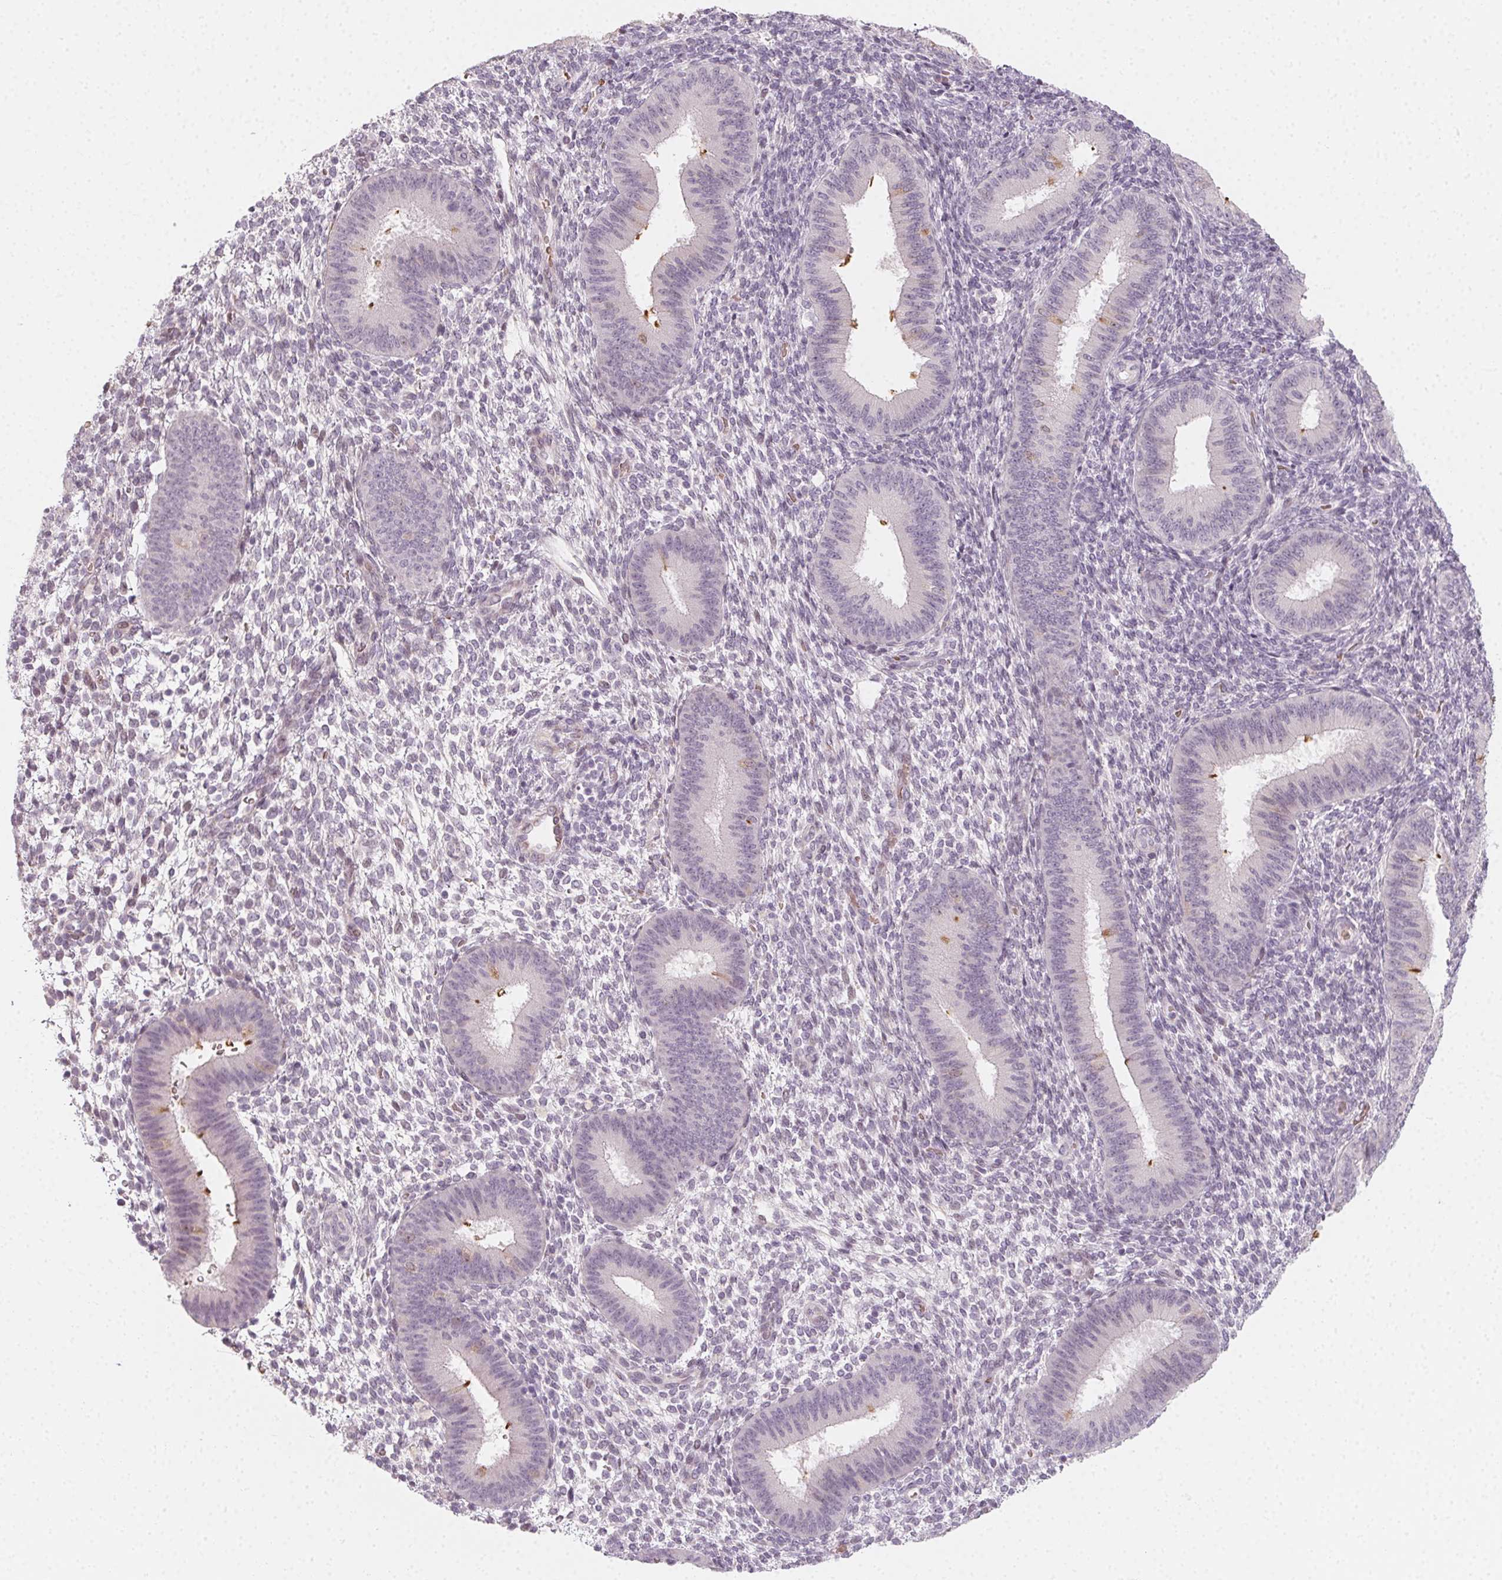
{"staining": {"intensity": "negative", "quantity": "none", "location": "none"}, "tissue": "endometrium", "cell_type": "Cells in endometrial stroma", "image_type": "normal", "snomed": [{"axis": "morphology", "description": "Normal tissue, NOS"}, {"axis": "topography", "description": "Endometrium"}], "caption": "There is no significant expression in cells in endometrial stroma of endometrium.", "gene": "CCDC96", "patient": {"sex": "female", "age": 39}}